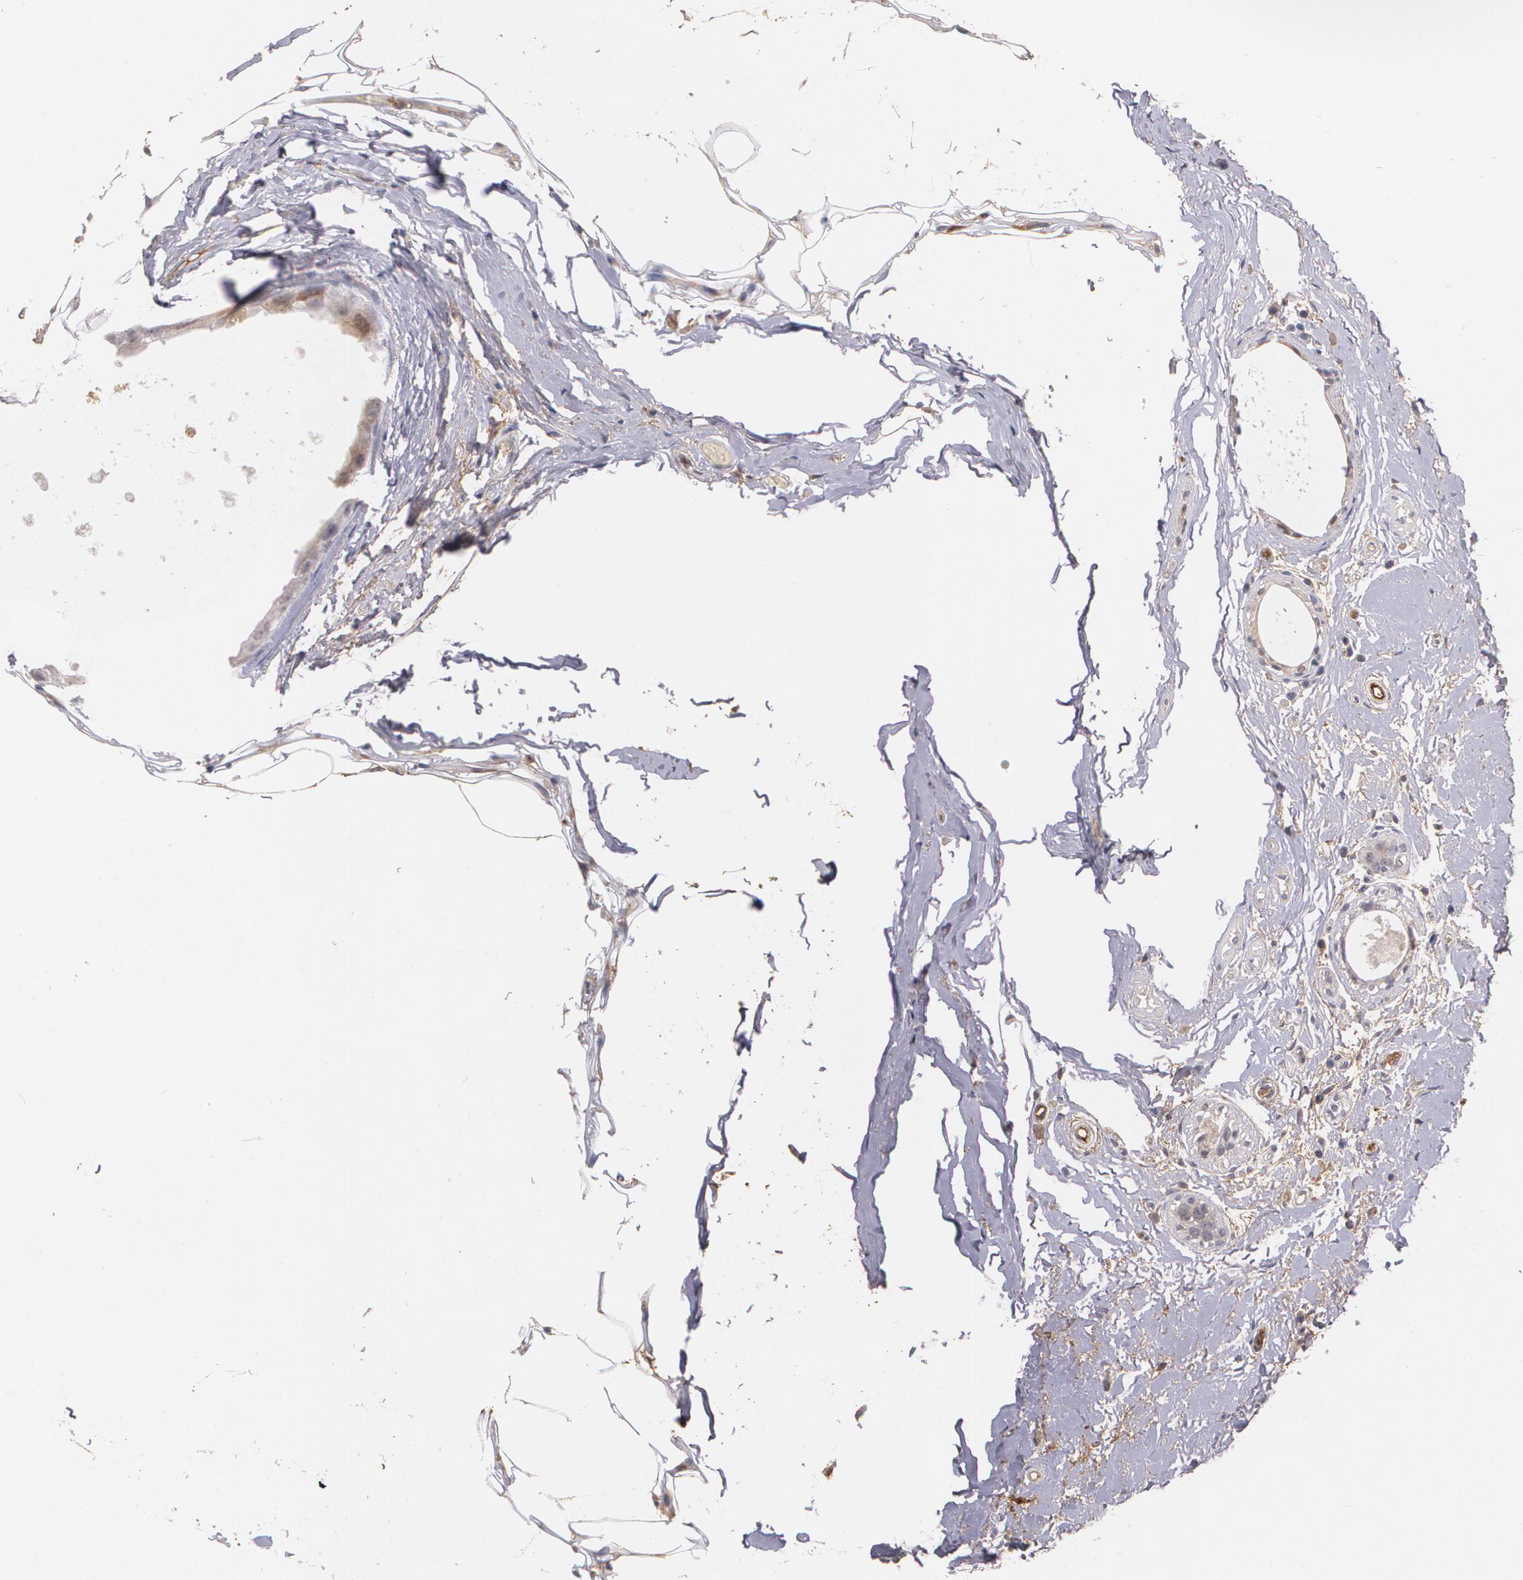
{"staining": {"intensity": "weak", "quantity": "25%-75%", "location": "cytoplasmic/membranous"}, "tissue": "breast cancer", "cell_type": "Tumor cells", "image_type": "cancer", "snomed": [{"axis": "morphology", "description": "Lobular carcinoma"}, {"axis": "topography", "description": "Breast"}], "caption": "The immunohistochemical stain highlights weak cytoplasmic/membranous staining in tumor cells of breast cancer (lobular carcinoma) tissue. The protein is shown in brown color, while the nuclei are stained blue.", "gene": "PTS", "patient": {"sex": "female", "age": 55}}